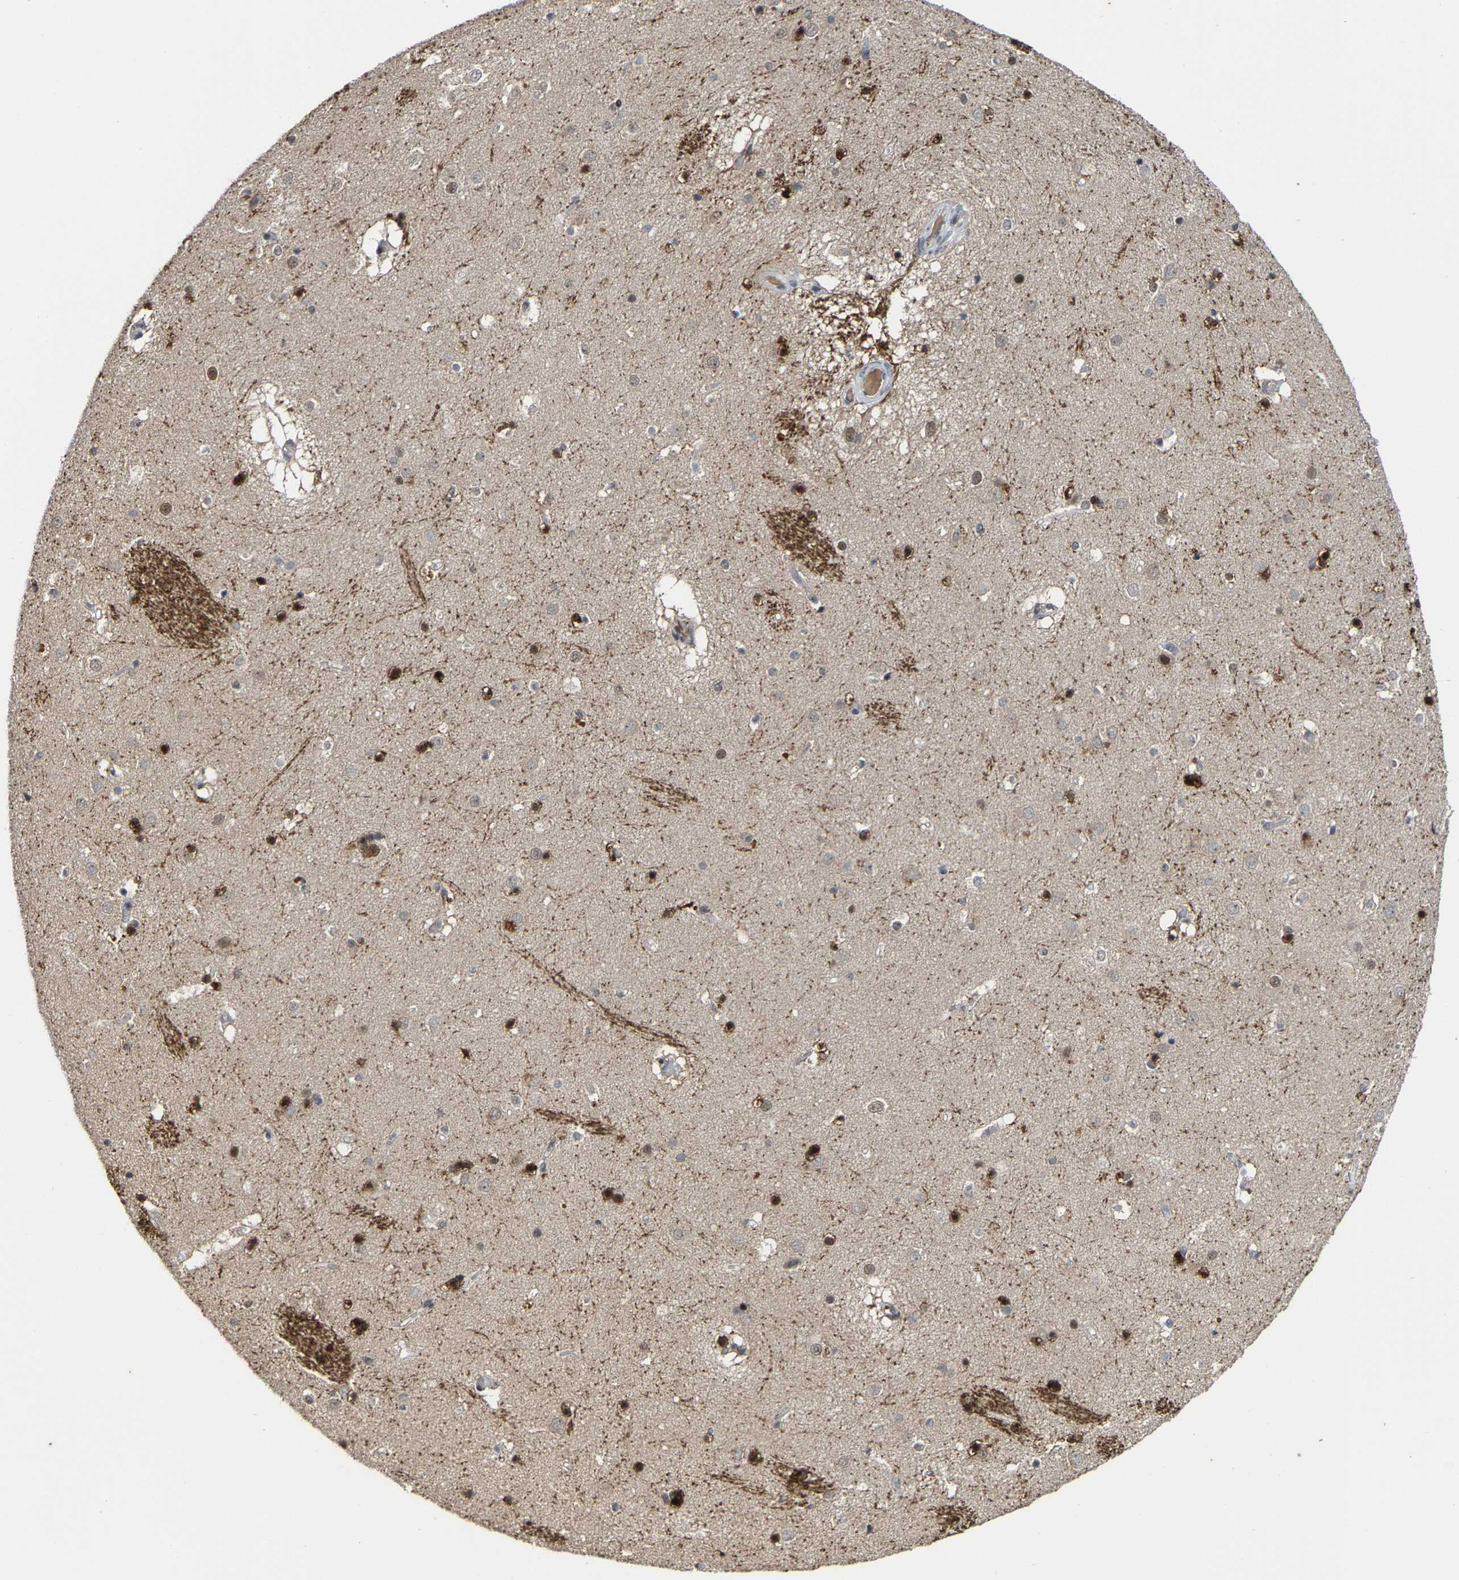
{"staining": {"intensity": "strong", "quantity": "25%-75%", "location": "nuclear"}, "tissue": "caudate", "cell_type": "Glial cells", "image_type": "normal", "snomed": [{"axis": "morphology", "description": "Normal tissue, NOS"}, {"axis": "topography", "description": "Lateral ventricle wall"}], "caption": "Protein expression analysis of benign caudate reveals strong nuclear staining in about 25%-75% of glial cells.", "gene": "FGD3", "patient": {"sex": "male", "age": 70}}